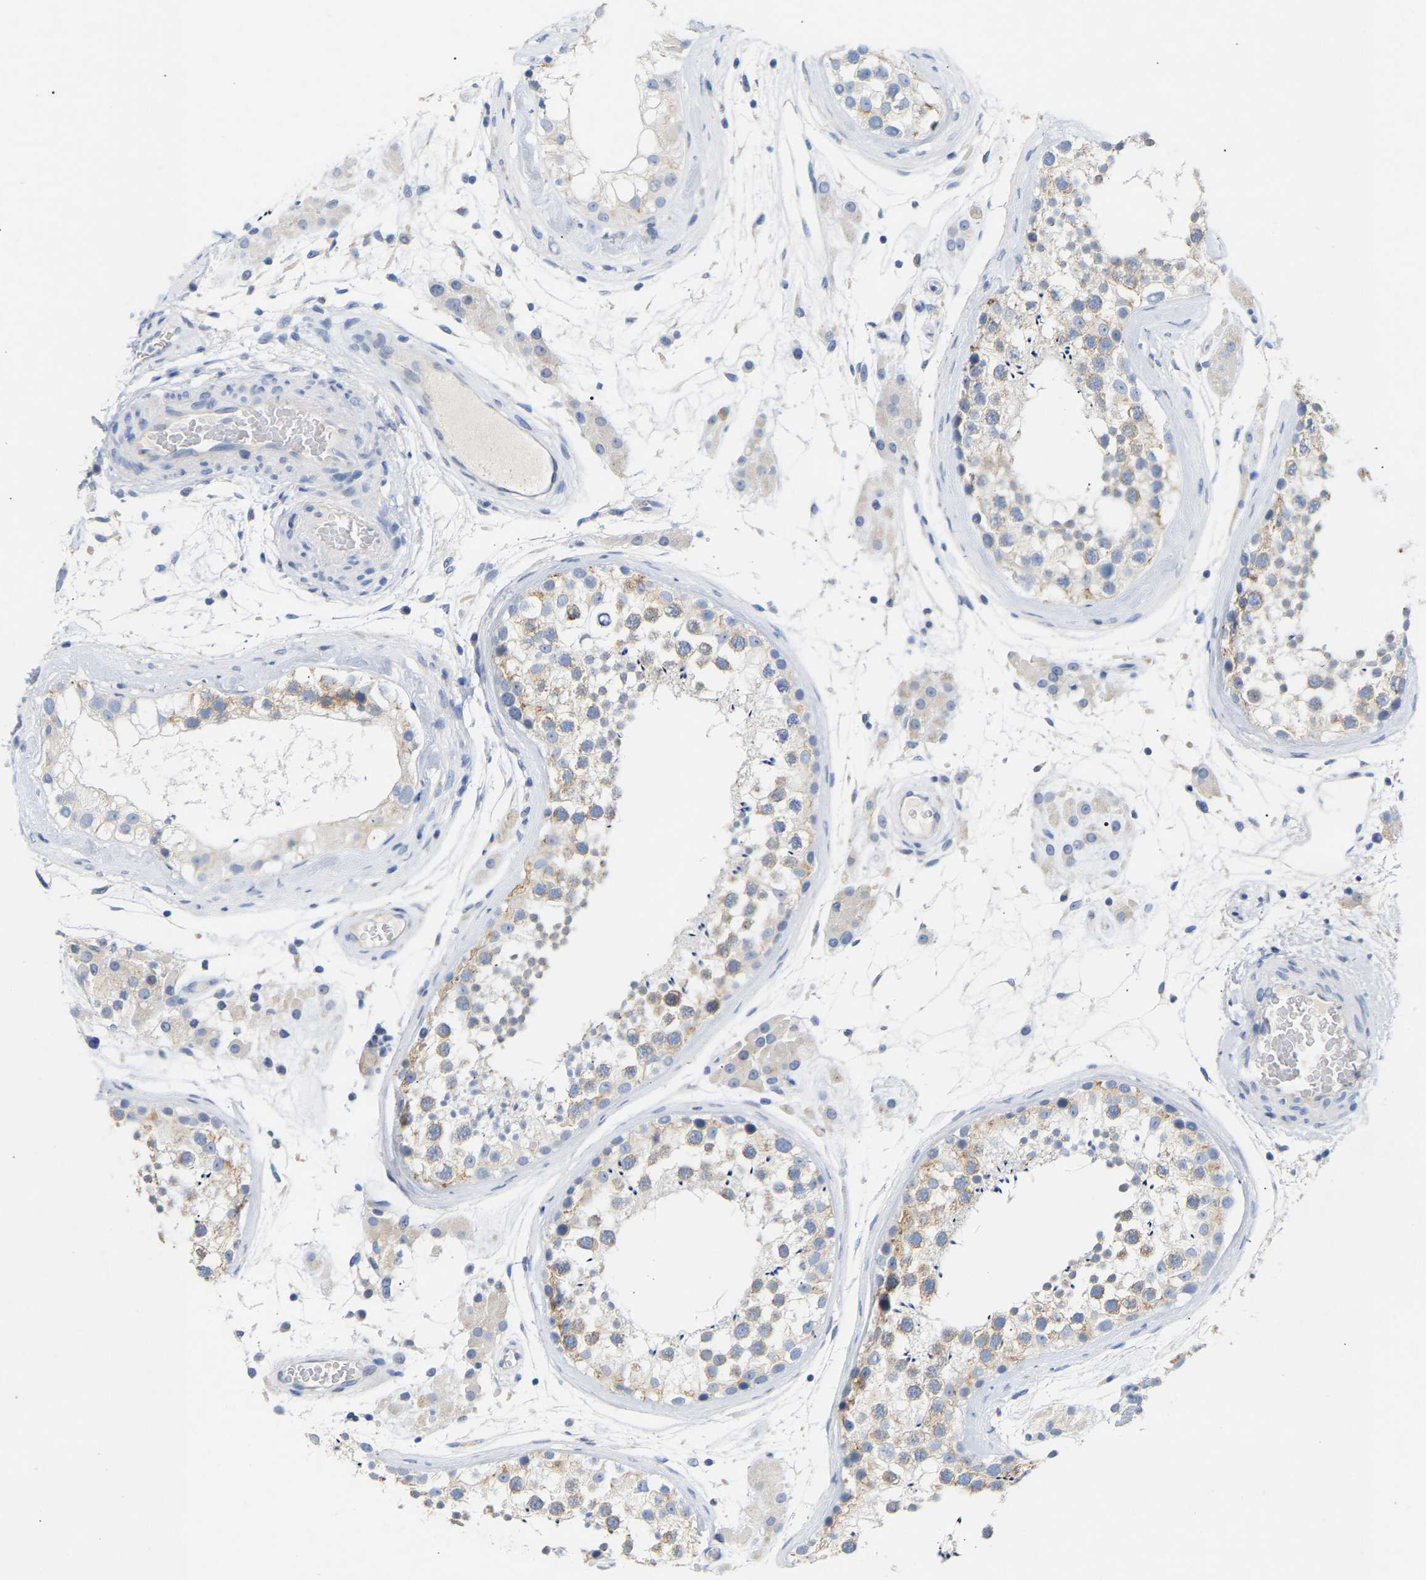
{"staining": {"intensity": "weak", "quantity": "<25%", "location": "cytoplasmic/membranous"}, "tissue": "testis", "cell_type": "Cells in seminiferous ducts", "image_type": "normal", "snomed": [{"axis": "morphology", "description": "Normal tissue, NOS"}, {"axis": "topography", "description": "Testis"}], "caption": "Unremarkable testis was stained to show a protein in brown. There is no significant staining in cells in seminiferous ducts. The staining is performed using DAB brown chromogen with nuclei counter-stained in using hematoxylin.", "gene": "PEX1", "patient": {"sex": "male", "age": 46}}